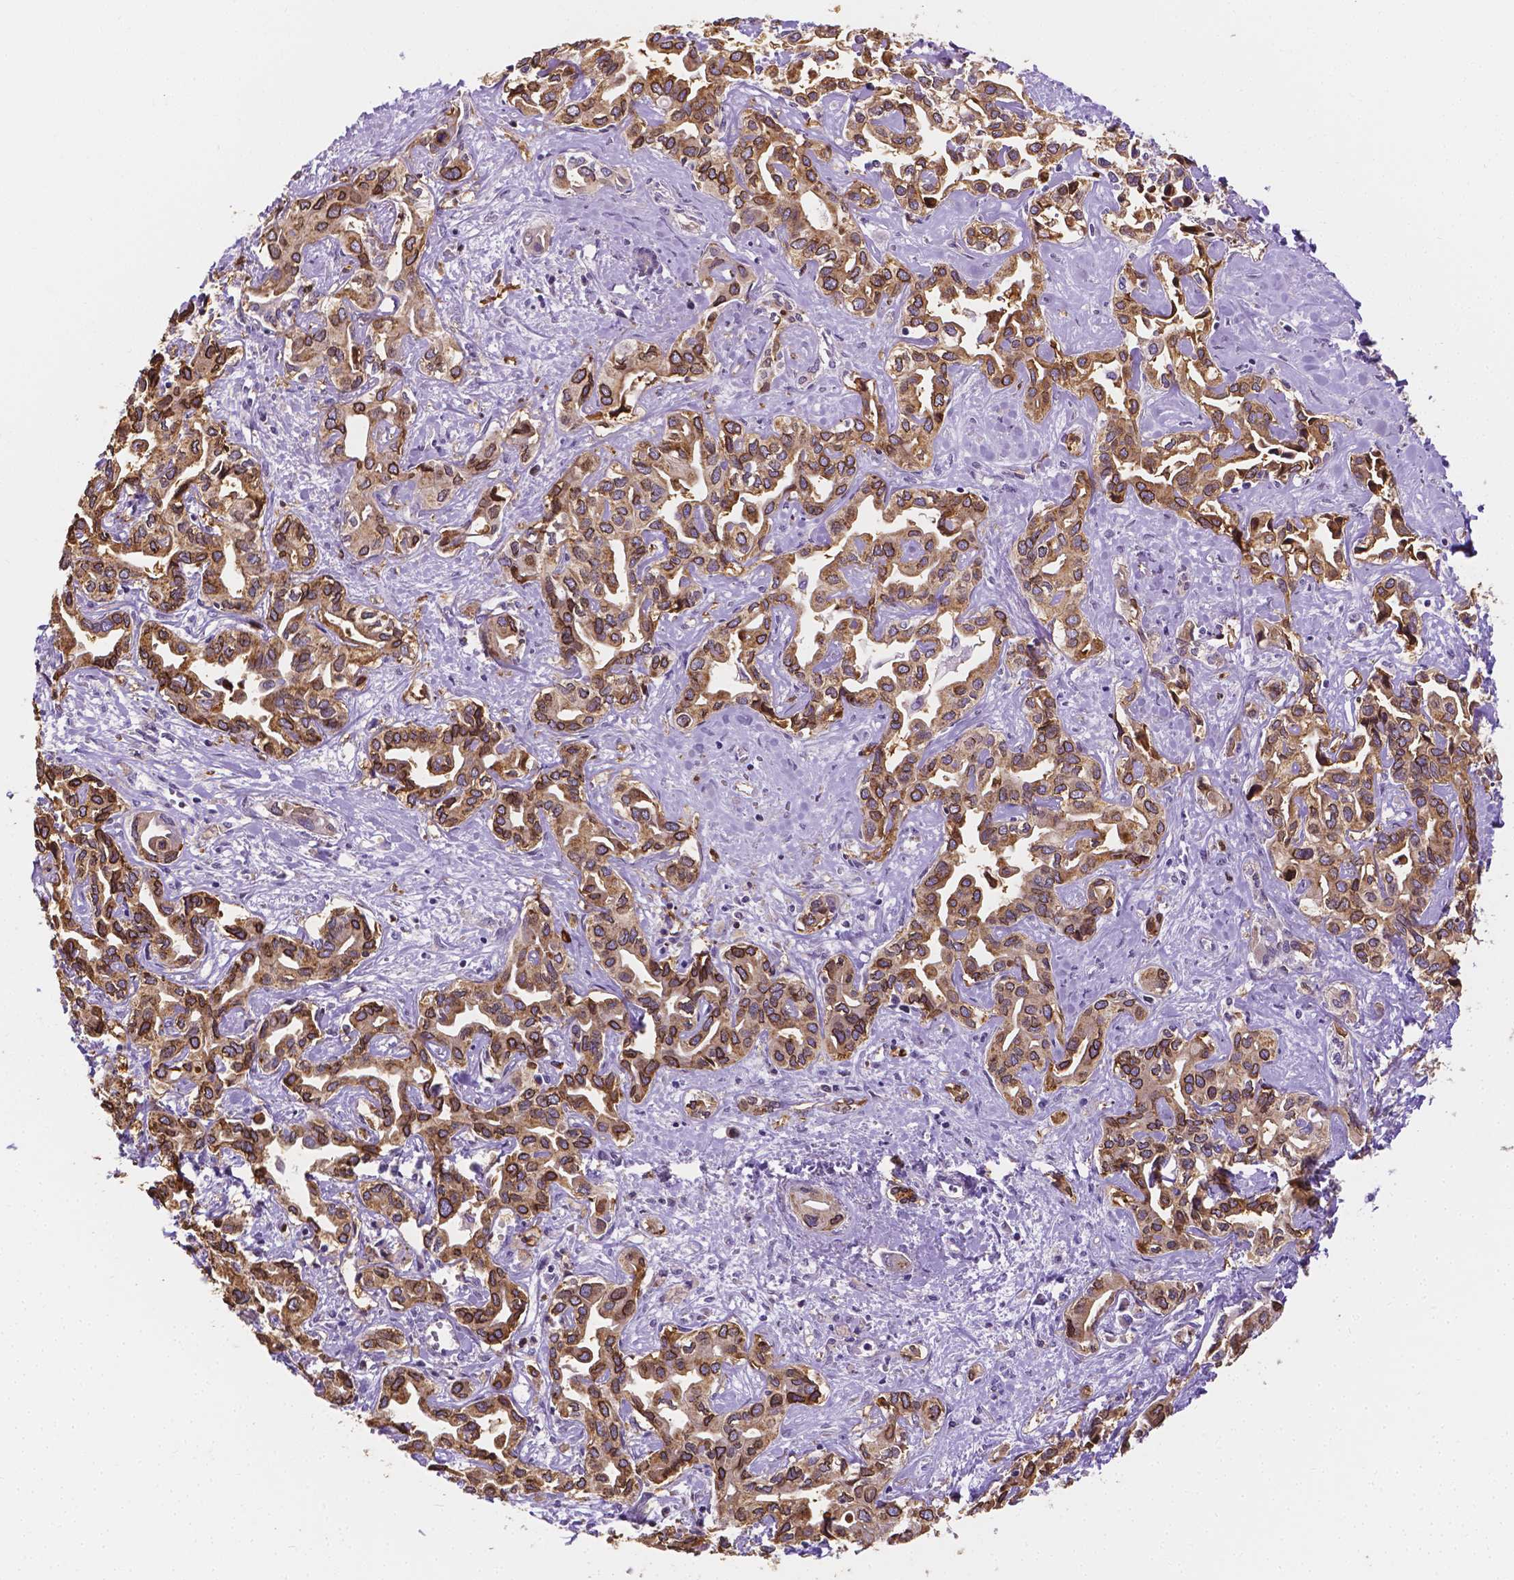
{"staining": {"intensity": "weak", "quantity": ">75%", "location": "cytoplasmic/membranous"}, "tissue": "liver cancer", "cell_type": "Tumor cells", "image_type": "cancer", "snomed": [{"axis": "morphology", "description": "Cholangiocarcinoma"}, {"axis": "topography", "description": "Liver"}], "caption": "Weak cytoplasmic/membranous protein positivity is appreciated in about >75% of tumor cells in liver cancer (cholangiocarcinoma).", "gene": "ZNRD2", "patient": {"sex": "female", "age": 64}}